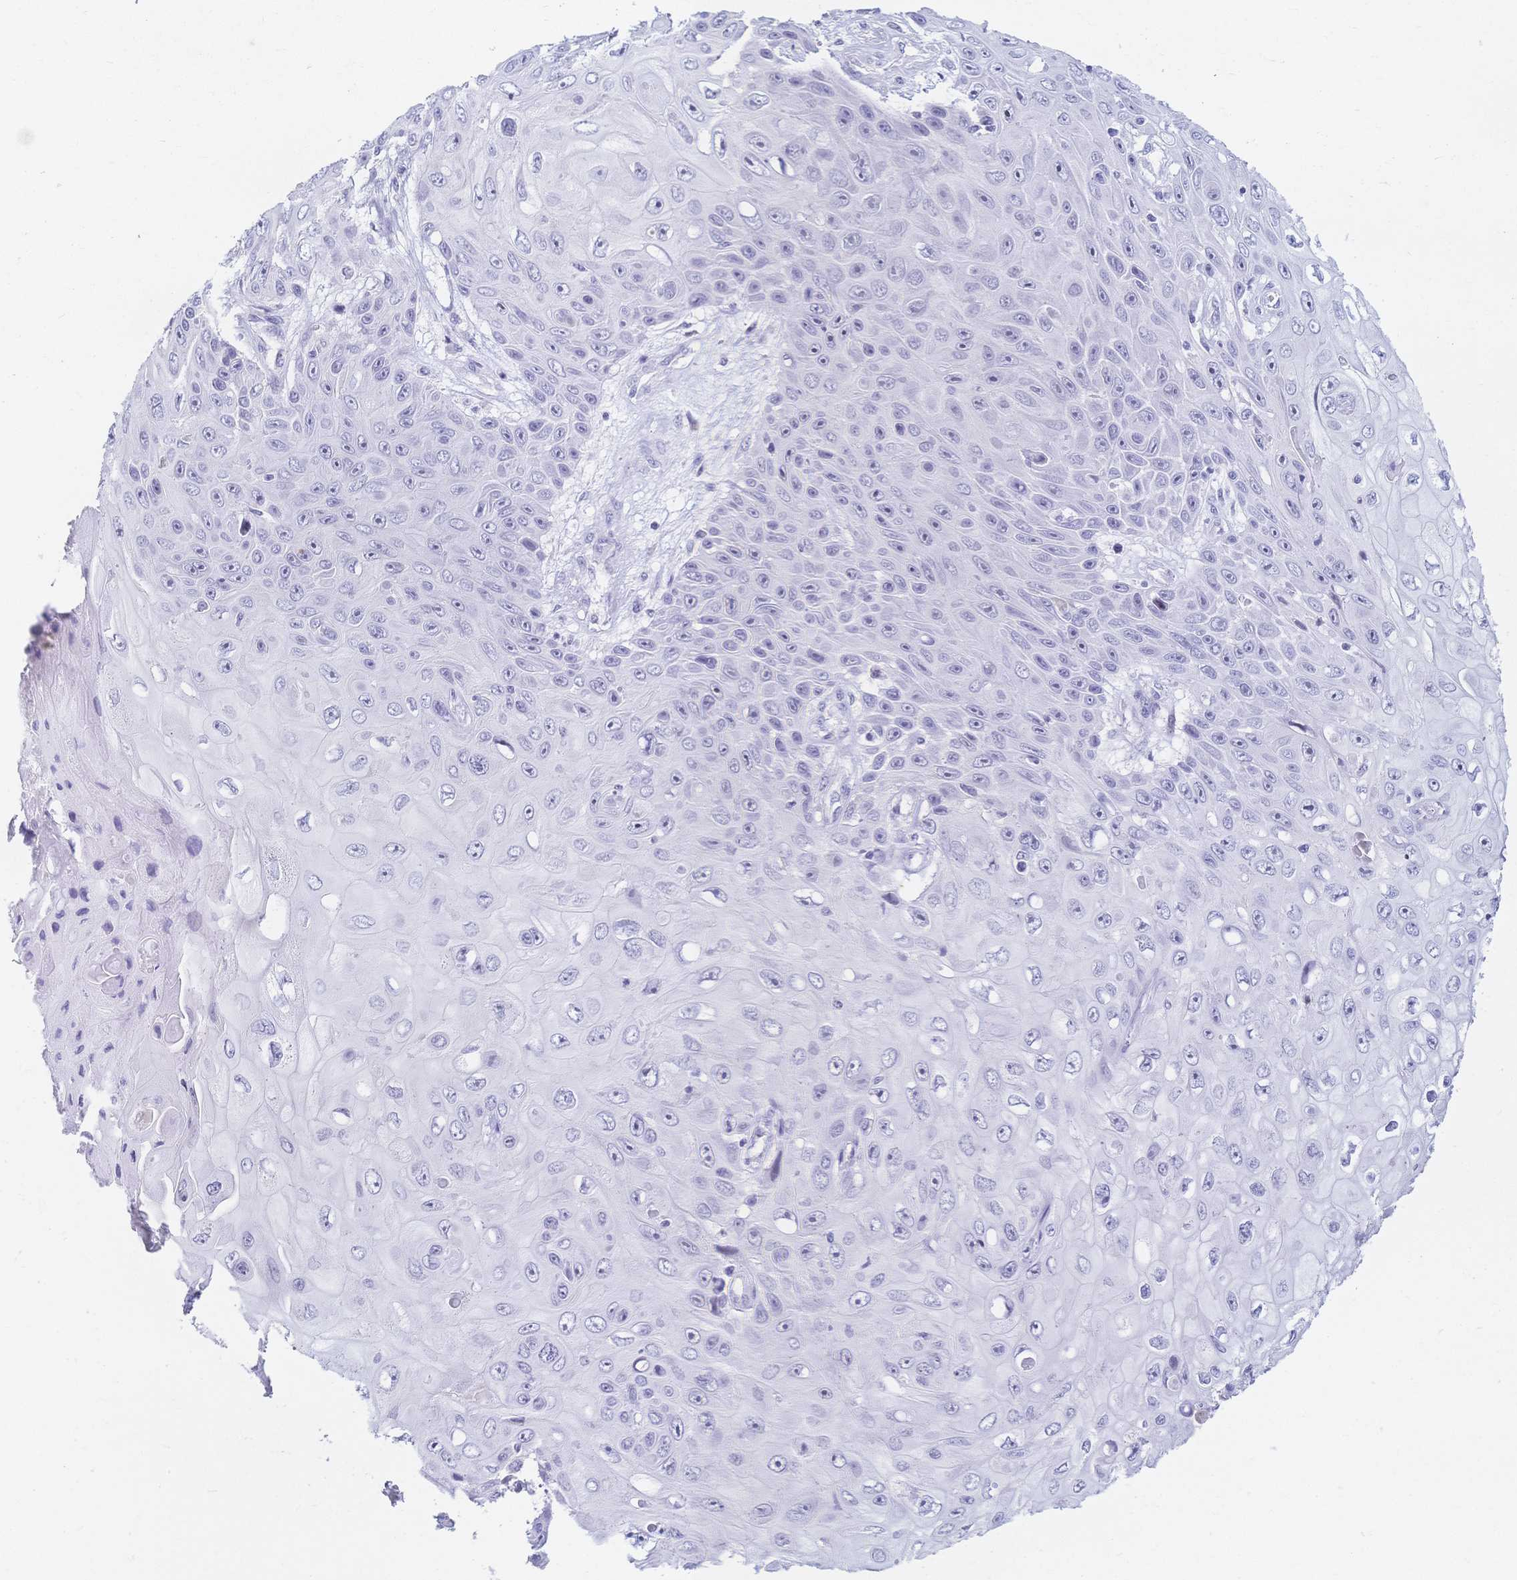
{"staining": {"intensity": "negative", "quantity": "none", "location": "none"}, "tissue": "skin cancer", "cell_type": "Tumor cells", "image_type": "cancer", "snomed": [{"axis": "morphology", "description": "Squamous cell carcinoma, NOS"}, {"axis": "topography", "description": "Skin"}], "caption": "DAB immunohistochemical staining of human skin cancer reveals no significant positivity in tumor cells.", "gene": "CR2", "patient": {"sex": "male", "age": 82}}